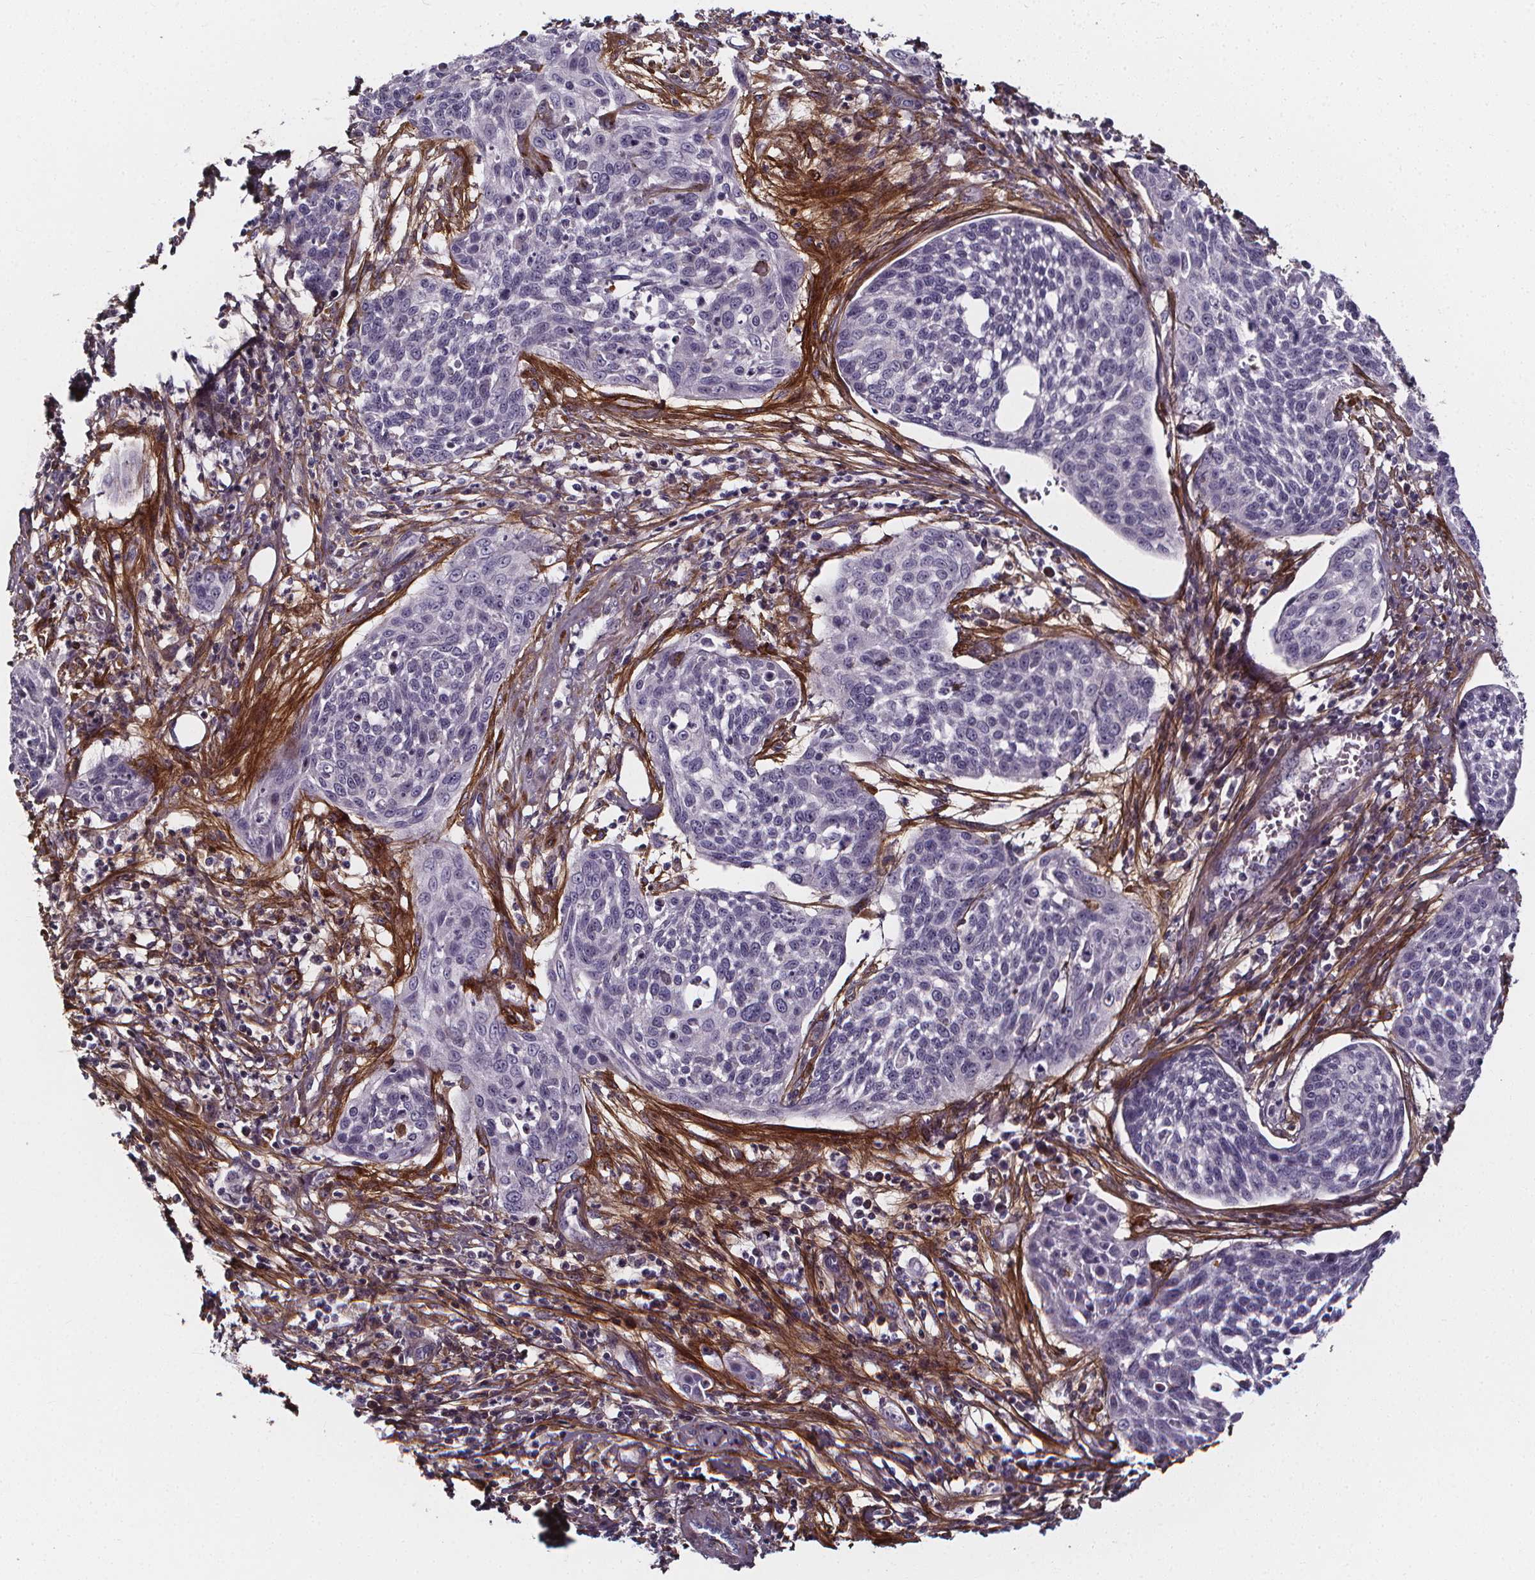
{"staining": {"intensity": "negative", "quantity": "none", "location": "none"}, "tissue": "cervical cancer", "cell_type": "Tumor cells", "image_type": "cancer", "snomed": [{"axis": "morphology", "description": "Squamous cell carcinoma, NOS"}, {"axis": "topography", "description": "Cervix"}], "caption": "Tumor cells show no significant protein positivity in cervical cancer.", "gene": "AEBP1", "patient": {"sex": "female", "age": 34}}